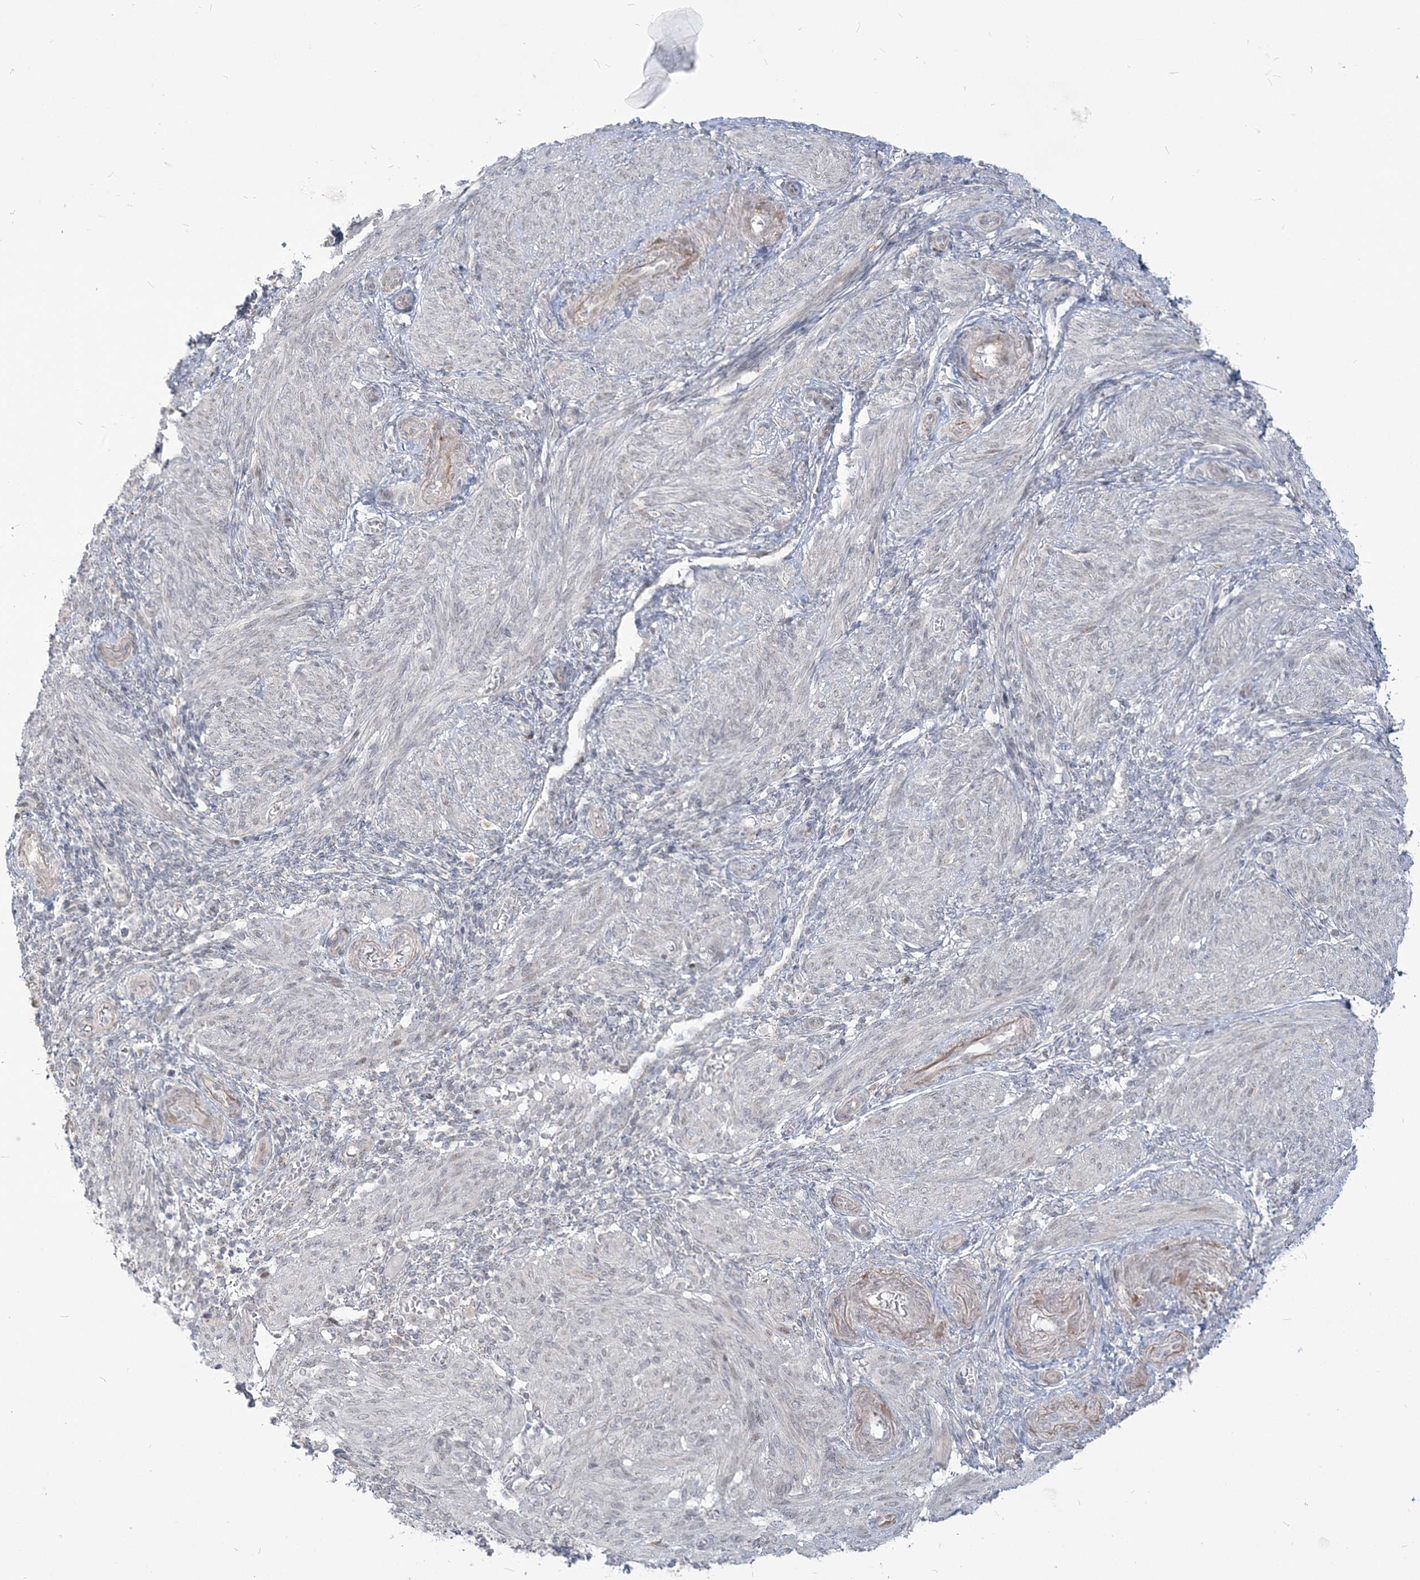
{"staining": {"intensity": "negative", "quantity": "none", "location": "none"}, "tissue": "smooth muscle", "cell_type": "Smooth muscle cells", "image_type": "normal", "snomed": [{"axis": "morphology", "description": "Normal tissue, NOS"}, {"axis": "topography", "description": "Smooth muscle"}], "caption": "Immunohistochemistry histopathology image of benign human smooth muscle stained for a protein (brown), which reveals no expression in smooth muscle cells. (DAB (3,3'-diaminobenzidine) immunohistochemistry (IHC) with hematoxylin counter stain).", "gene": "SDAD1", "patient": {"sex": "female", "age": 39}}